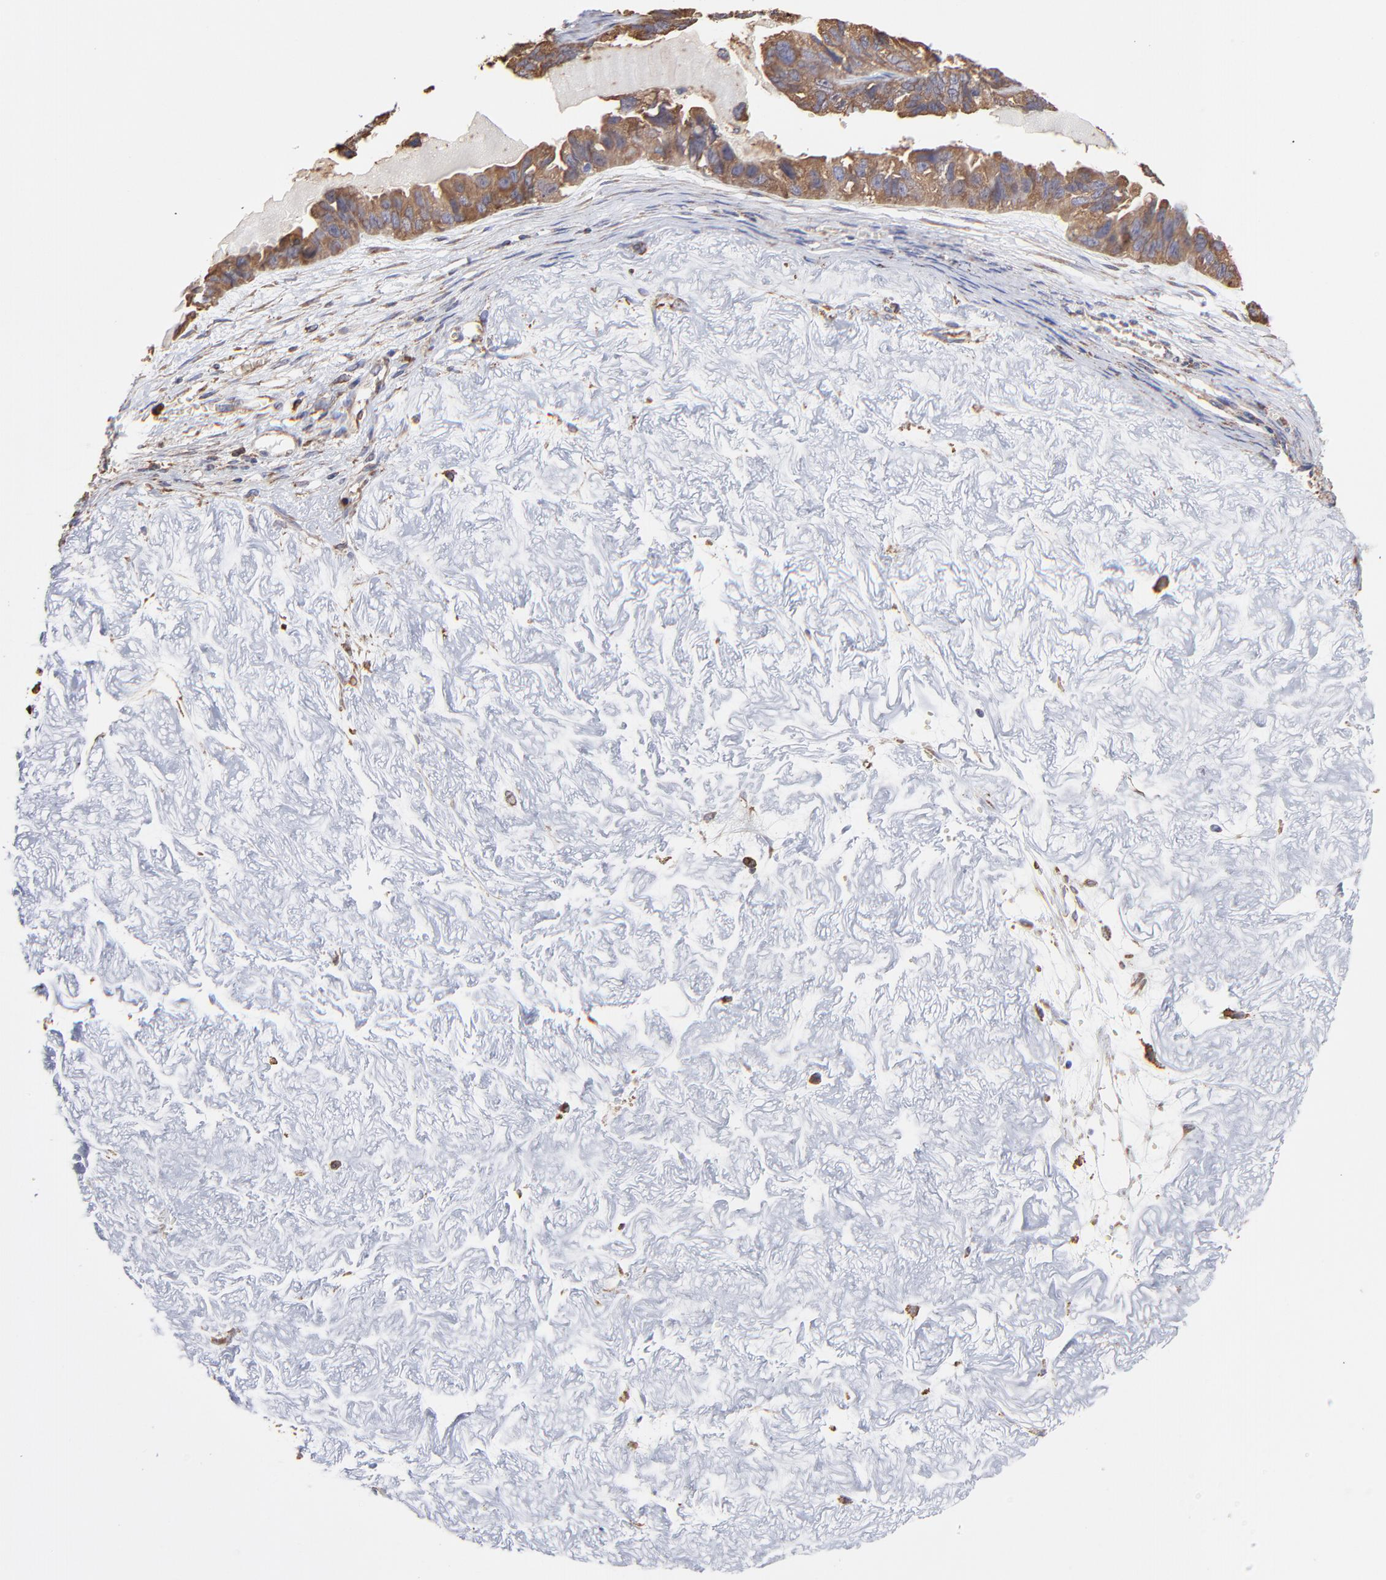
{"staining": {"intensity": "strong", "quantity": ">75%", "location": "cytoplasmic/membranous"}, "tissue": "ovarian cancer", "cell_type": "Tumor cells", "image_type": "cancer", "snomed": [{"axis": "morphology", "description": "Carcinoma, endometroid"}, {"axis": "topography", "description": "Ovary"}], "caption": "Immunohistochemistry (DAB) staining of human ovarian endometroid carcinoma exhibits strong cytoplasmic/membranous protein expression in about >75% of tumor cells.", "gene": "PFKM", "patient": {"sex": "female", "age": 85}}